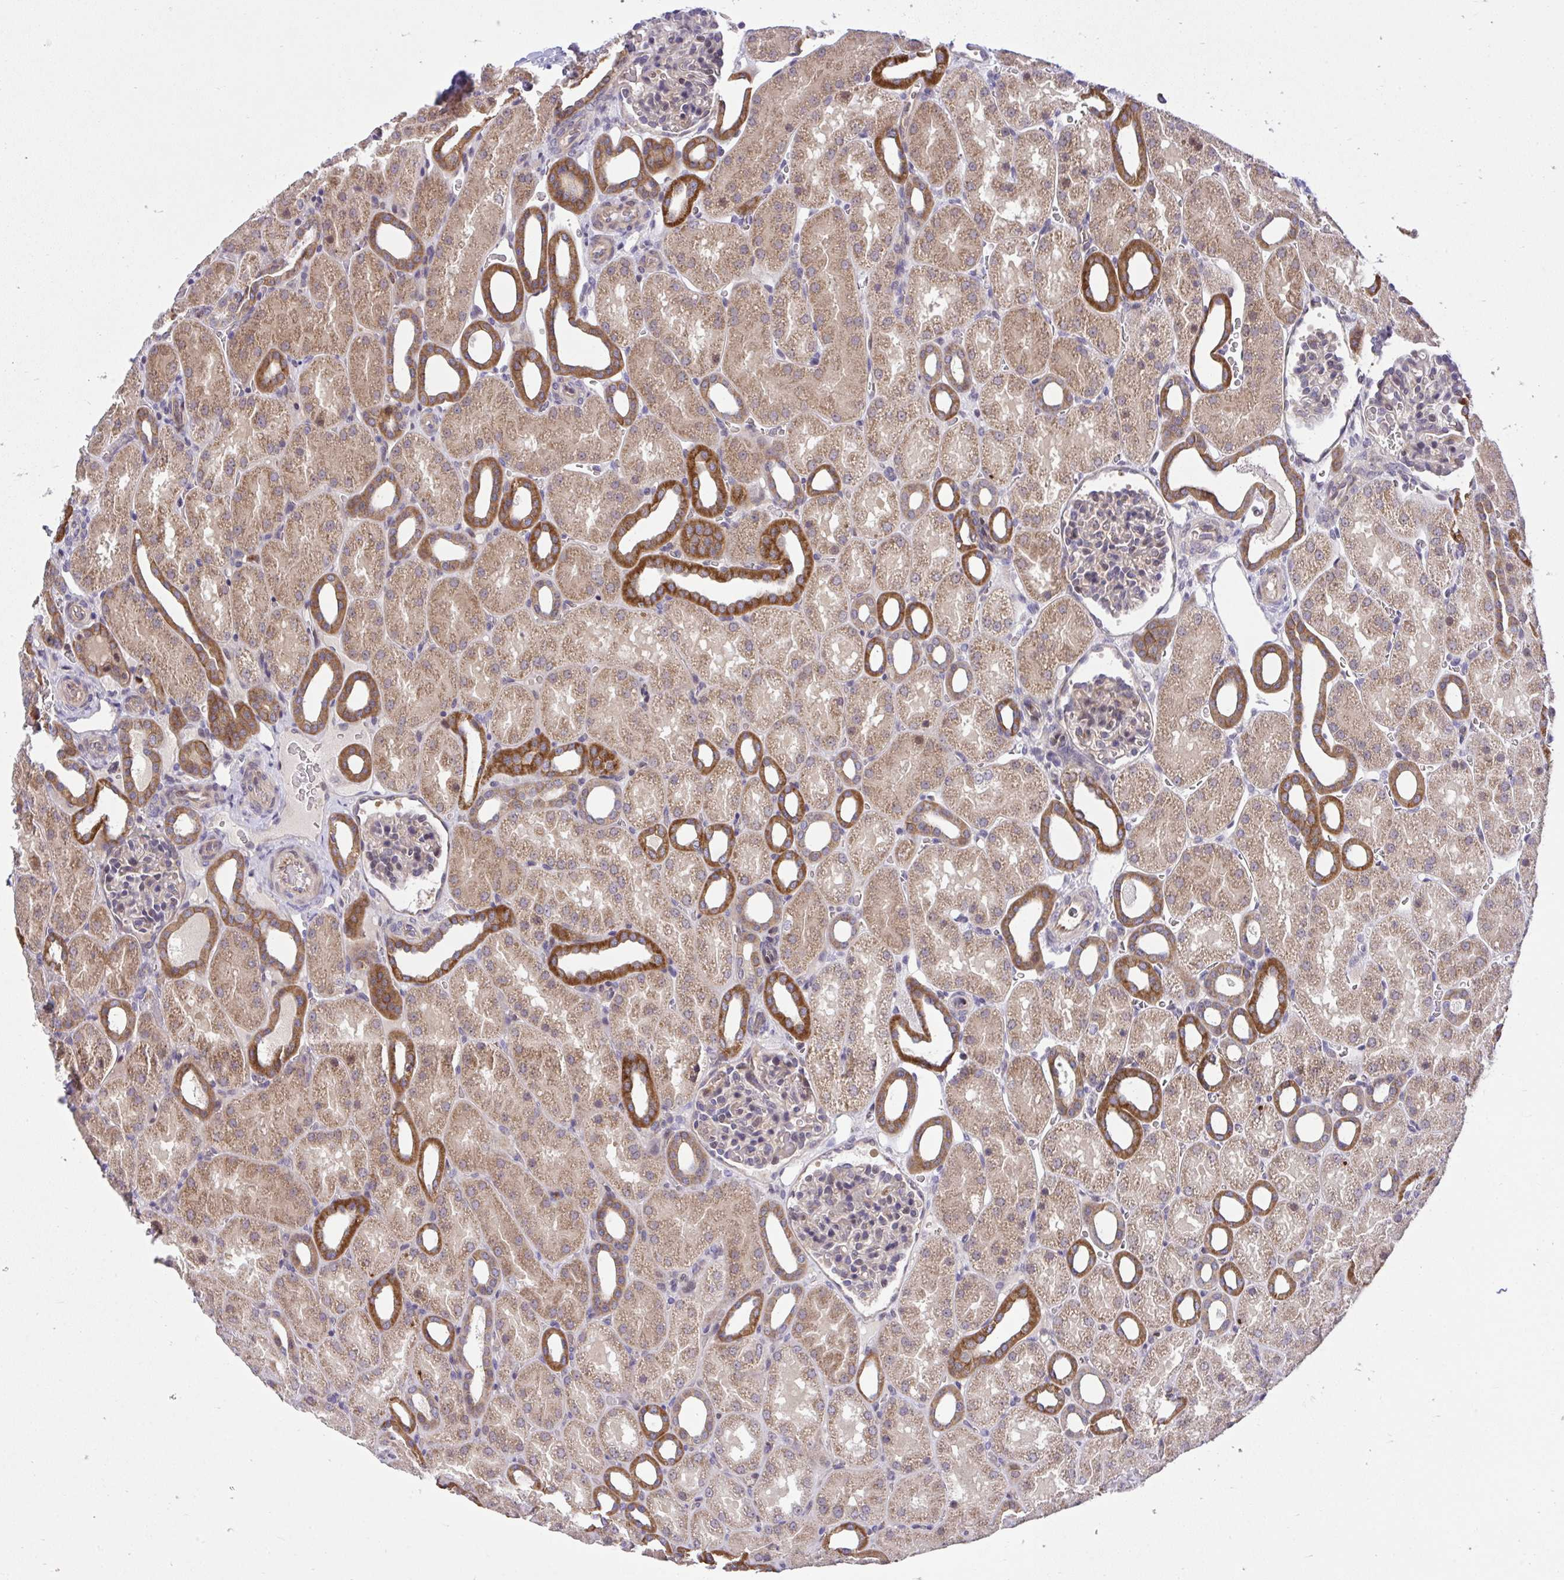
{"staining": {"intensity": "moderate", "quantity": "<25%", "location": "cytoplasmic/membranous"}, "tissue": "kidney", "cell_type": "Cells in glomeruli", "image_type": "normal", "snomed": [{"axis": "morphology", "description": "Normal tissue, NOS"}, {"axis": "topography", "description": "Kidney"}], "caption": "Unremarkable kidney shows moderate cytoplasmic/membranous positivity in about <25% of cells in glomeruli The protein of interest is stained brown, and the nuclei are stained in blue (DAB IHC with brightfield microscopy, high magnification)..", "gene": "CHIA", "patient": {"sex": "male", "age": 2}}